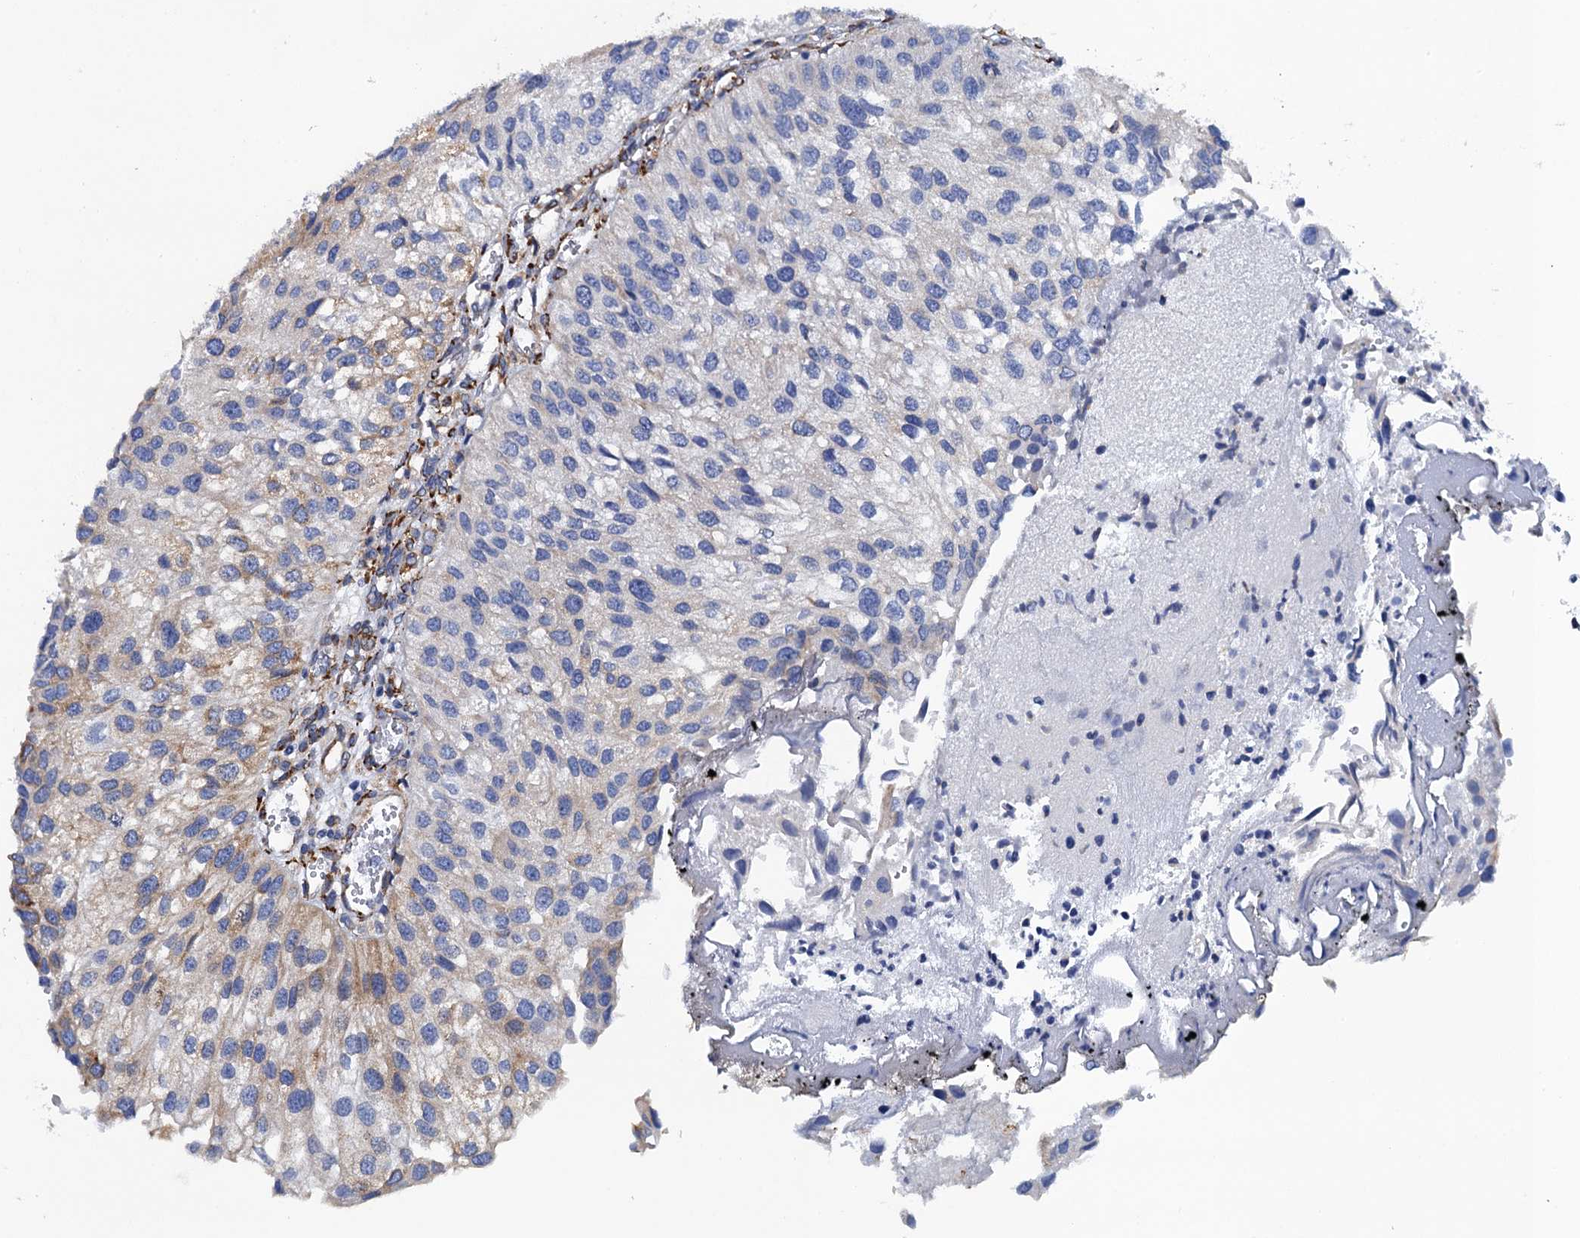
{"staining": {"intensity": "negative", "quantity": "none", "location": "none"}, "tissue": "urothelial cancer", "cell_type": "Tumor cells", "image_type": "cancer", "snomed": [{"axis": "morphology", "description": "Urothelial carcinoma, Low grade"}, {"axis": "topography", "description": "Urinary bladder"}], "caption": "The micrograph demonstrates no staining of tumor cells in urothelial cancer. The staining is performed using DAB brown chromogen with nuclei counter-stained in using hematoxylin.", "gene": "POGLUT3", "patient": {"sex": "female", "age": 89}}